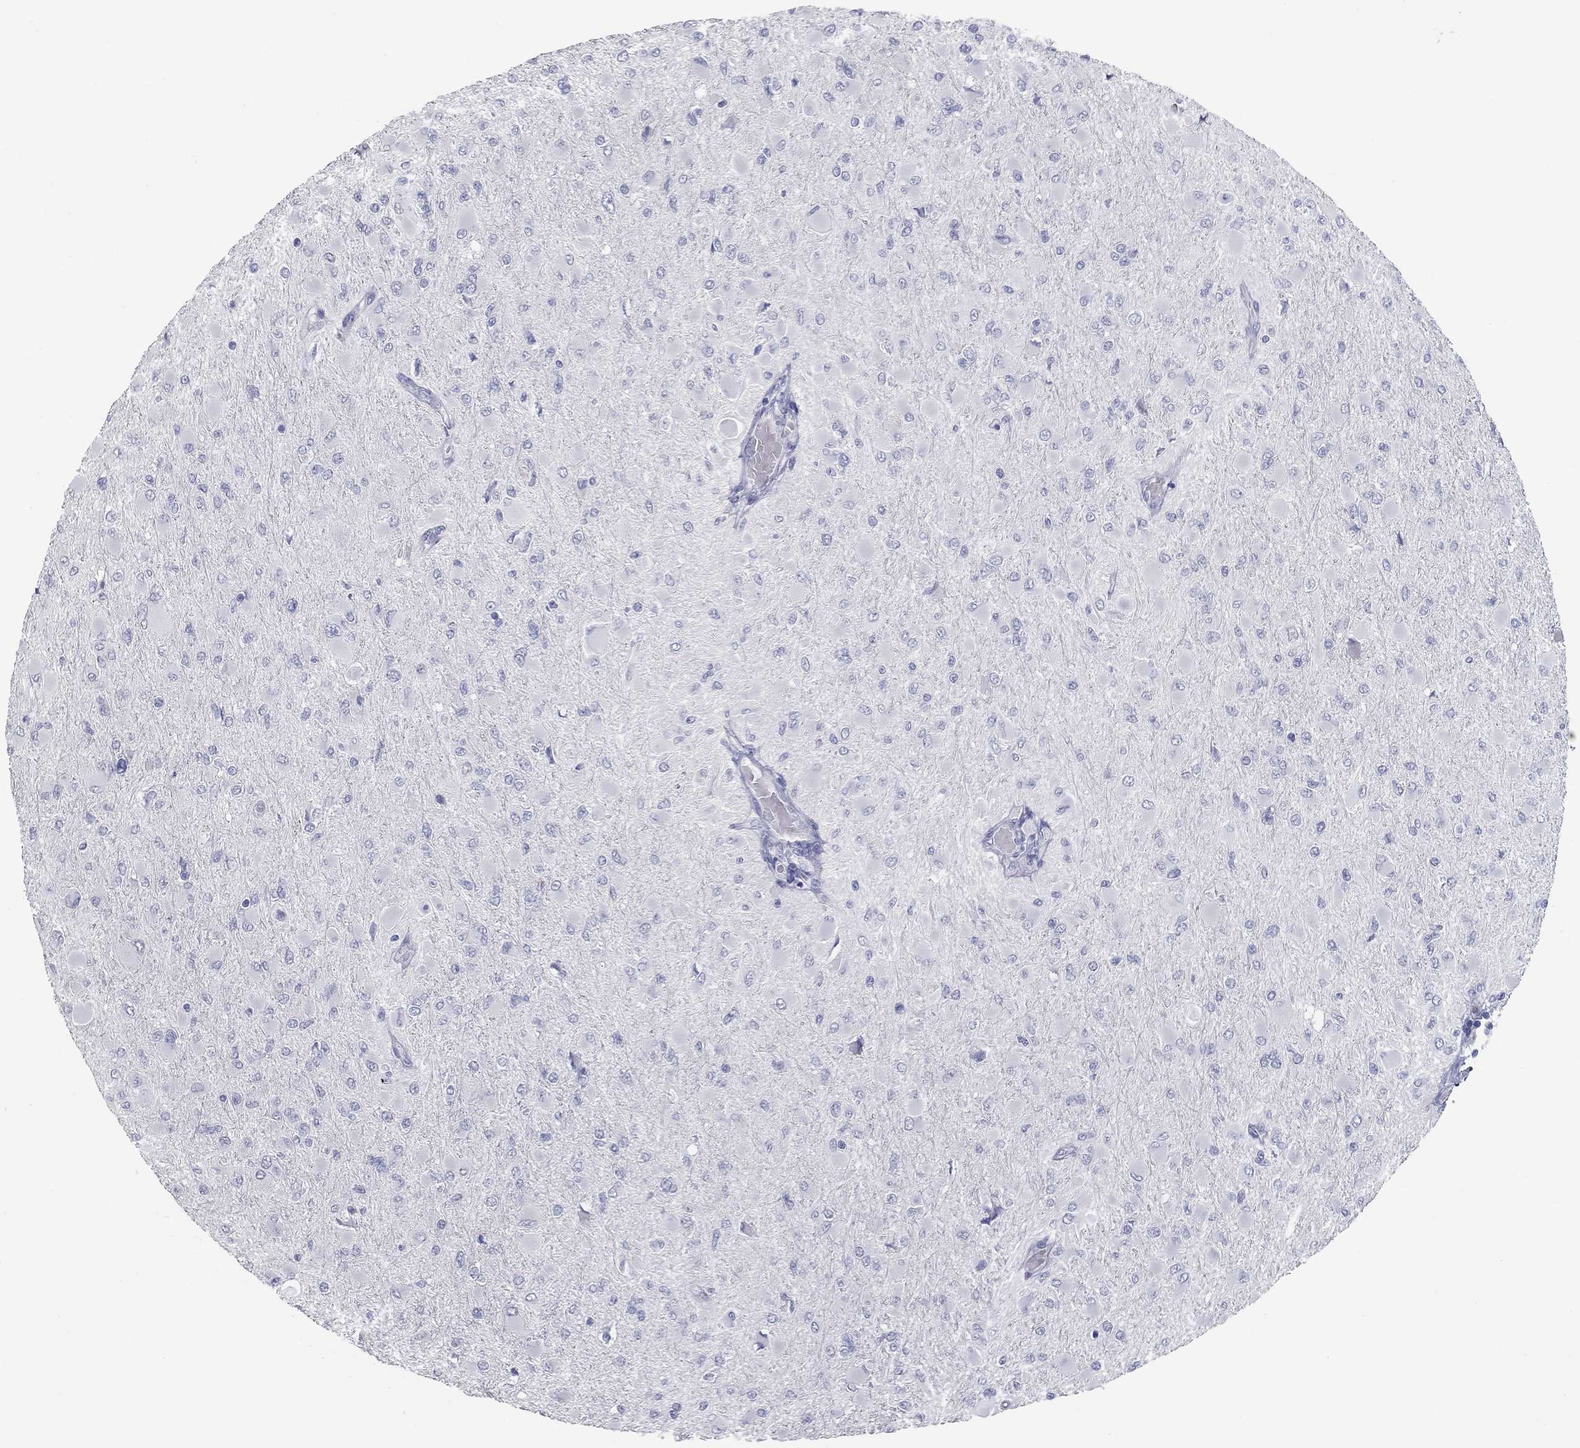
{"staining": {"intensity": "negative", "quantity": "none", "location": "none"}, "tissue": "glioma", "cell_type": "Tumor cells", "image_type": "cancer", "snomed": [{"axis": "morphology", "description": "Glioma, malignant, High grade"}, {"axis": "topography", "description": "Cerebral cortex"}], "caption": "Human malignant glioma (high-grade) stained for a protein using immunohistochemistry shows no positivity in tumor cells.", "gene": "TAC1", "patient": {"sex": "female", "age": 36}}